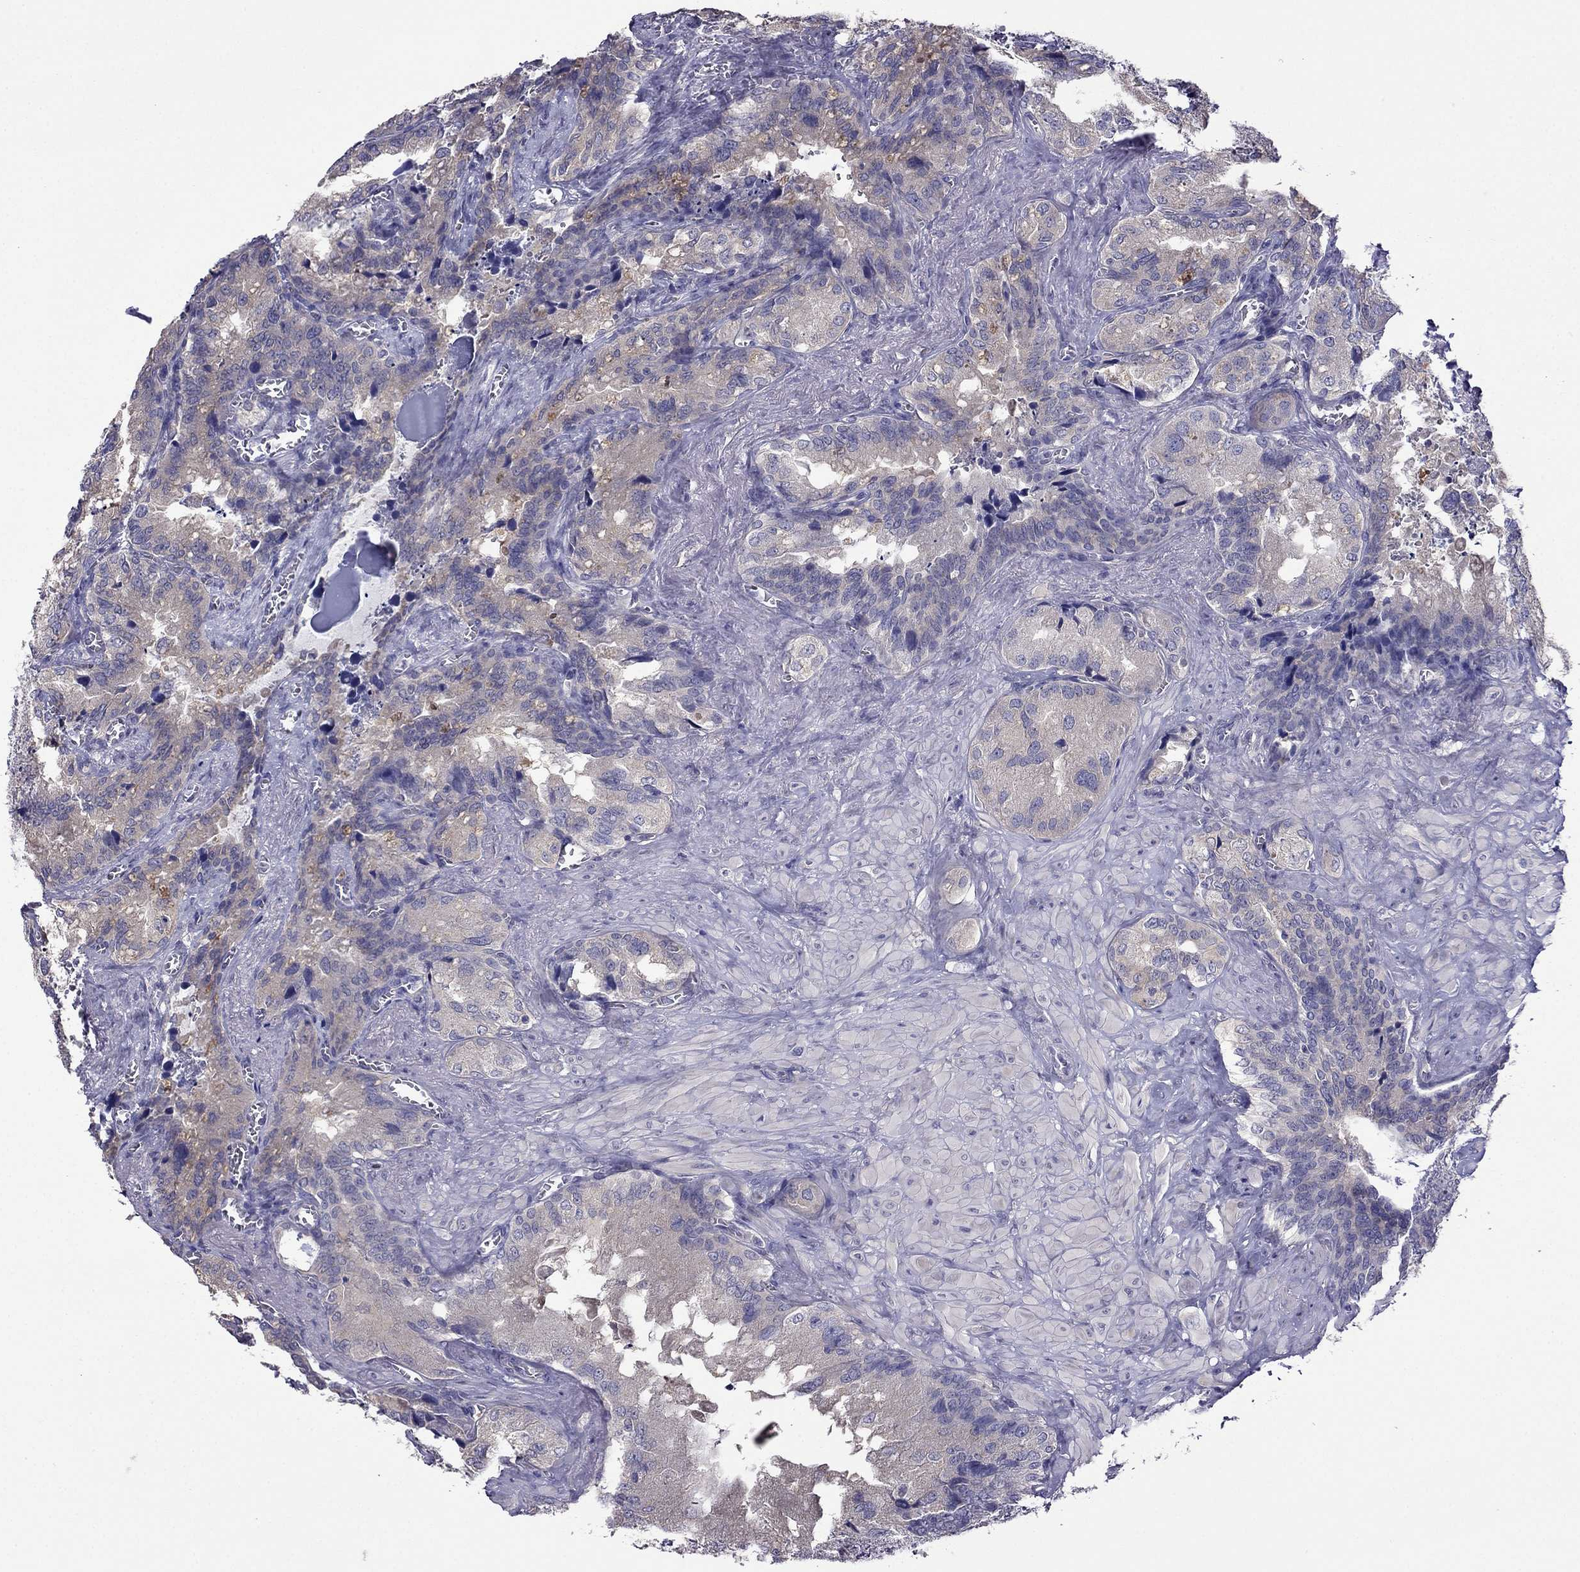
{"staining": {"intensity": "weak", "quantity": "25%-75%", "location": "cytoplasmic/membranous"}, "tissue": "seminal vesicle", "cell_type": "Glandular cells", "image_type": "normal", "snomed": [{"axis": "morphology", "description": "Normal tissue, NOS"}, {"axis": "topography", "description": "Seminal veicle"}], "caption": "The histopathology image shows immunohistochemical staining of benign seminal vesicle. There is weak cytoplasmic/membranous positivity is present in approximately 25%-75% of glandular cells.", "gene": "SCNN1D", "patient": {"sex": "male", "age": 72}}